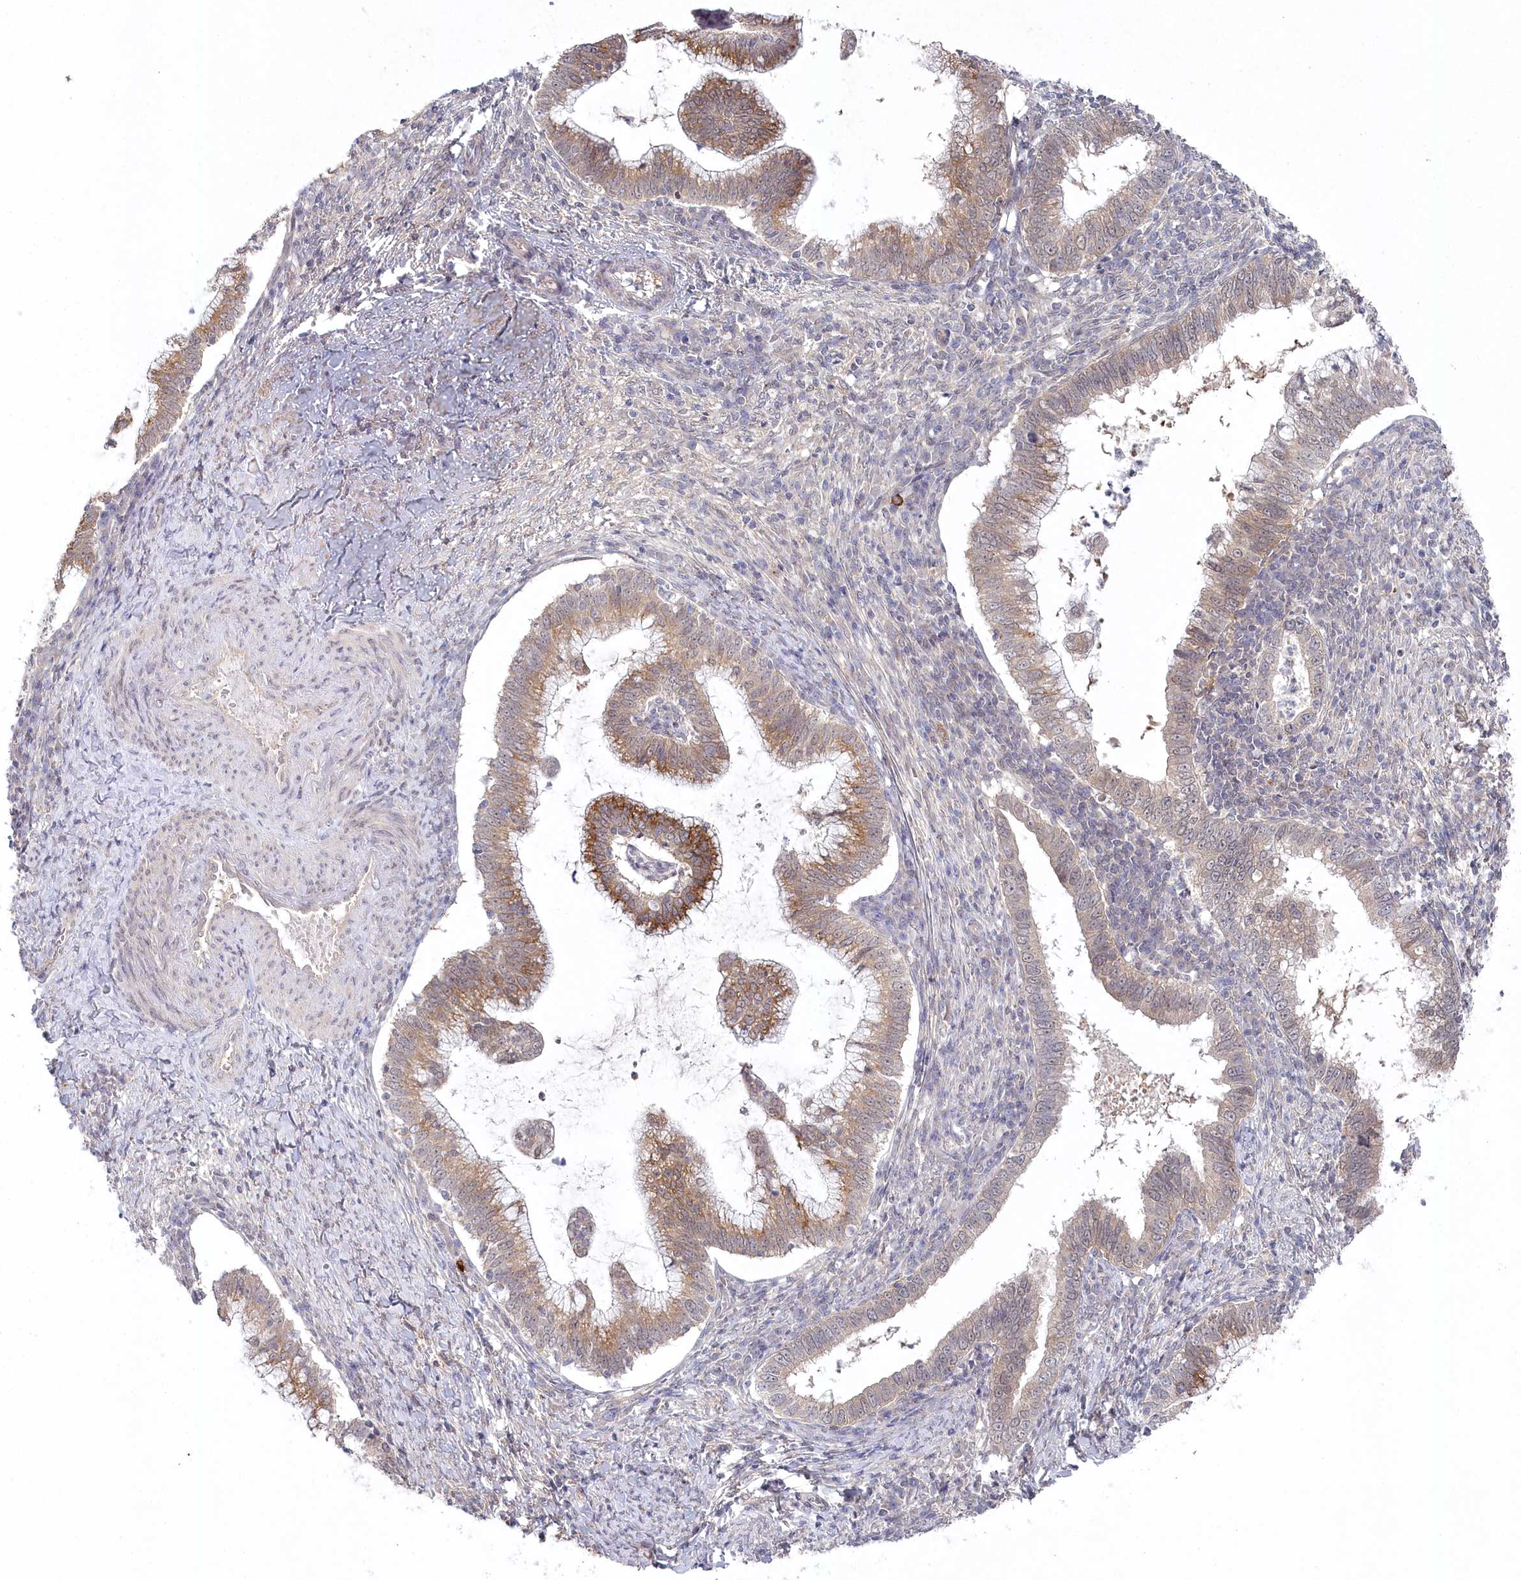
{"staining": {"intensity": "moderate", "quantity": "25%-75%", "location": "cytoplasmic/membranous"}, "tissue": "cervical cancer", "cell_type": "Tumor cells", "image_type": "cancer", "snomed": [{"axis": "morphology", "description": "Adenocarcinoma, NOS"}, {"axis": "topography", "description": "Cervix"}], "caption": "The immunohistochemical stain shows moderate cytoplasmic/membranous expression in tumor cells of adenocarcinoma (cervical) tissue.", "gene": "AAMDC", "patient": {"sex": "female", "age": 36}}